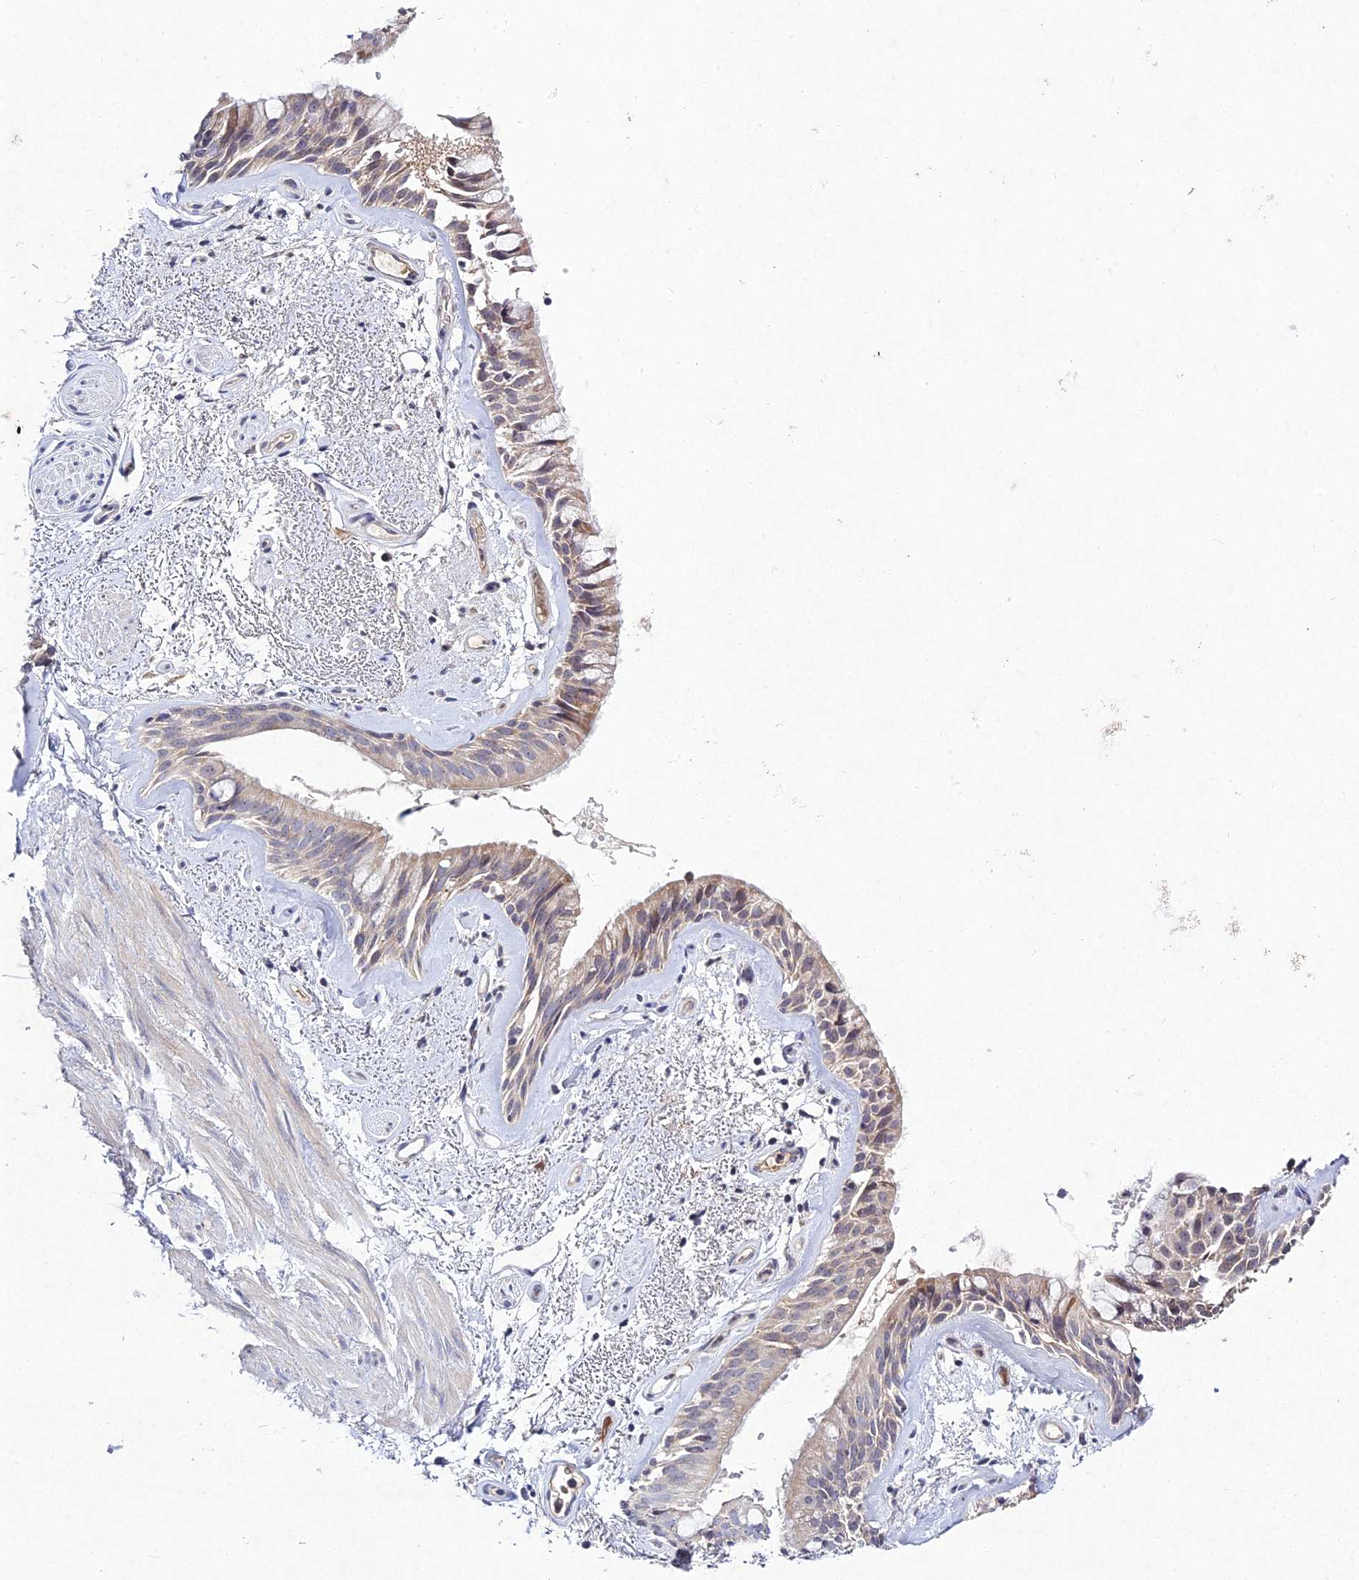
{"staining": {"intensity": "weak", "quantity": "<25%", "location": "cytoplasmic/membranous"}, "tissue": "bronchus", "cell_type": "Respiratory epithelial cells", "image_type": "normal", "snomed": [{"axis": "morphology", "description": "Normal tissue, NOS"}, {"axis": "topography", "description": "Cartilage tissue"}, {"axis": "topography", "description": "Bronchus"}], "caption": "Protein analysis of unremarkable bronchus shows no significant staining in respiratory epithelial cells. (DAB (3,3'-diaminobenzidine) immunohistochemistry visualized using brightfield microscopy, high magnification).", "gene": "CHST5", "patient": {"sex": "female", "age": 66}}